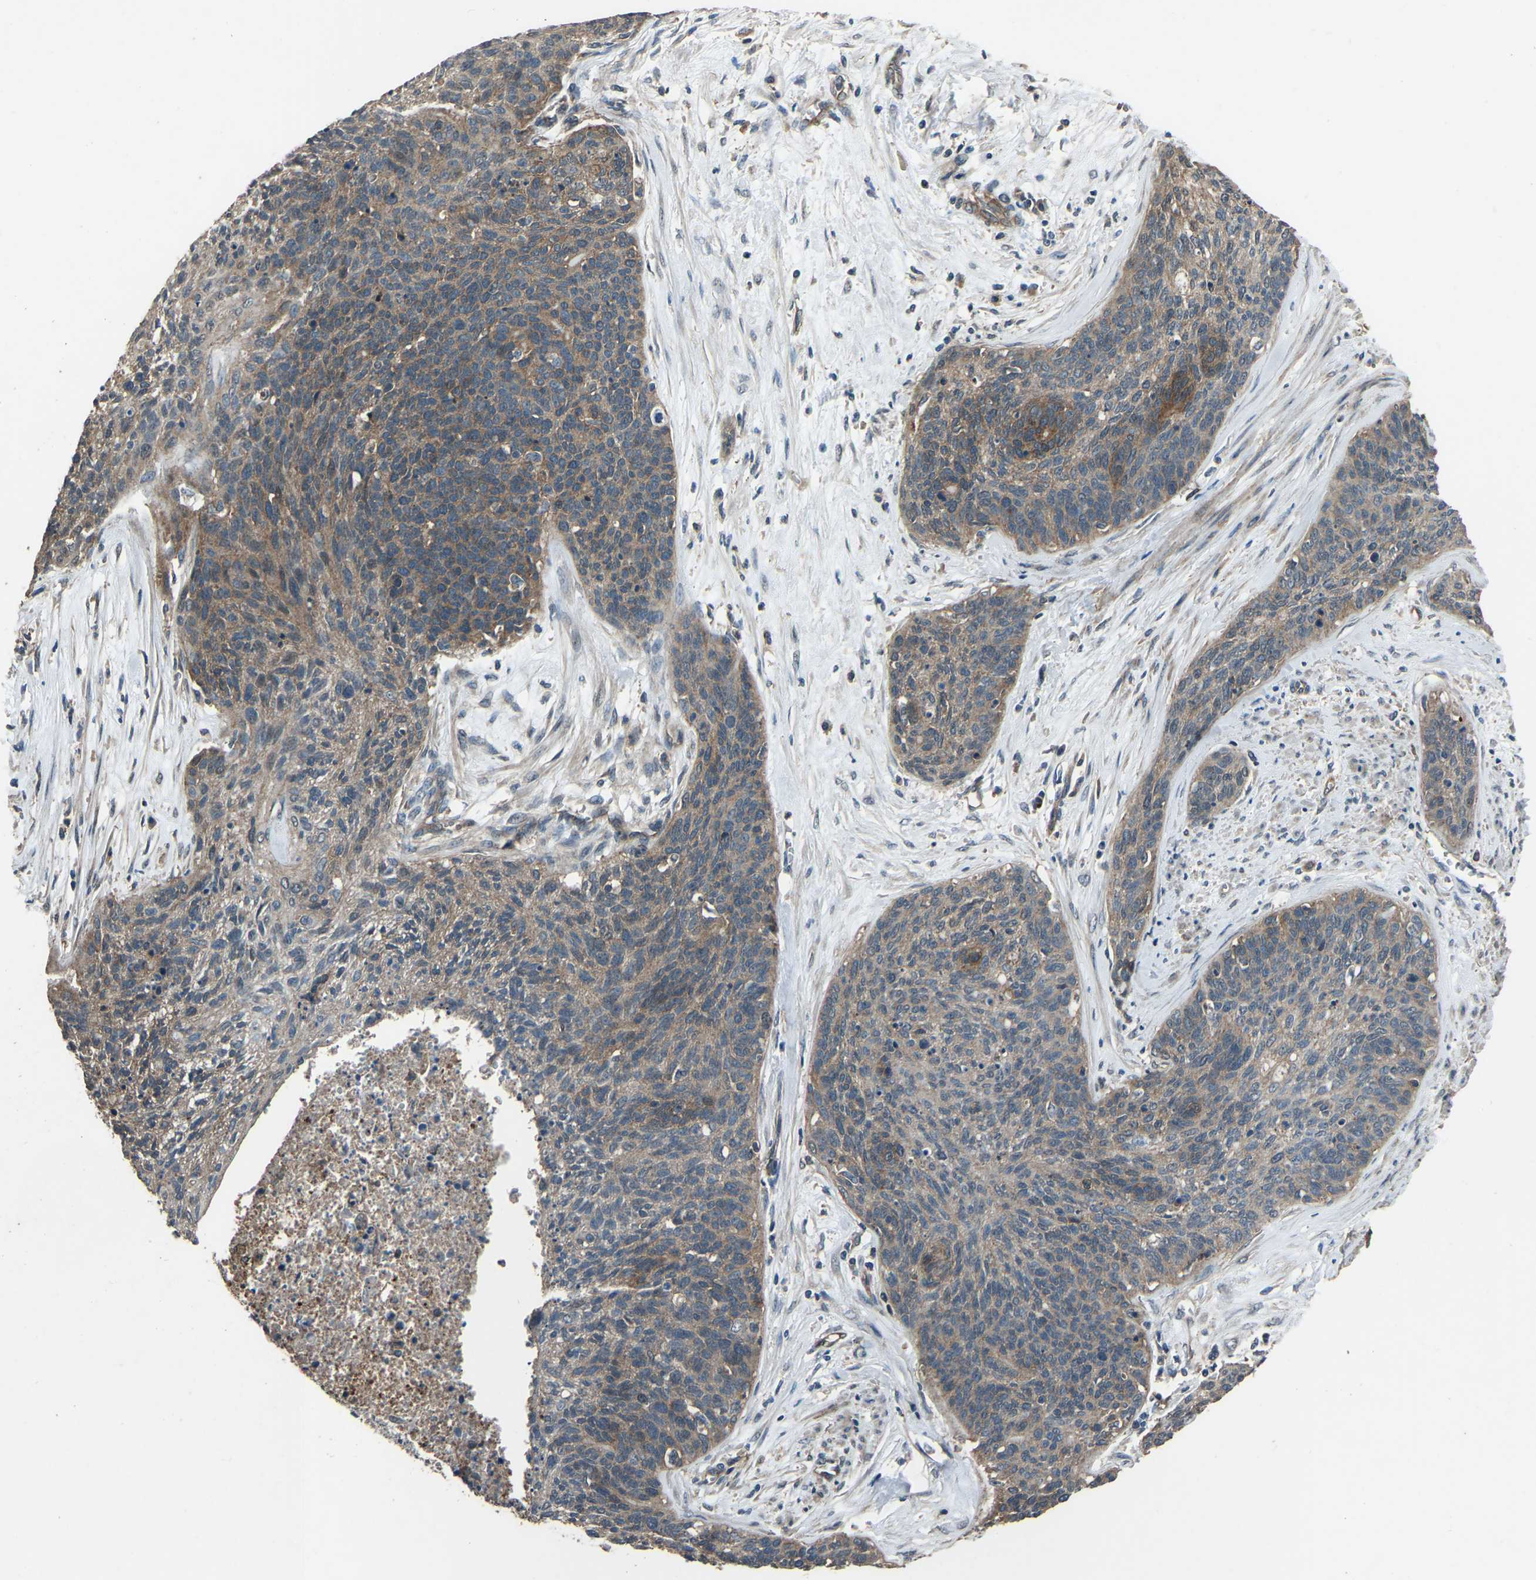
{"staining": {"intensity": "weak", "quantity": "25%-75%", "location": "cytoplasmic/membranous"}, "tissue": "cervical cancer", "cell_type": "Tumor cells", "image_type": "cancer", "snomed": [{"axis": "morphology", "description": "Squamous cell carcinoma, NOS"}, {"axis": "topography", "description": "Cervix"}], "caption": "Immunohistochemistry of human cervical cancer displays low levels of weak cytoplasmic/membranous expression in approximately 25%-75% of tumor cells. The protein of interest is stained brown, and the nuclei are stained in blue (DAB IHC with brightfield microscopy, high magnification).", "gene": "SLC4A2", "patient": {"sex": "female", "age": 55}}